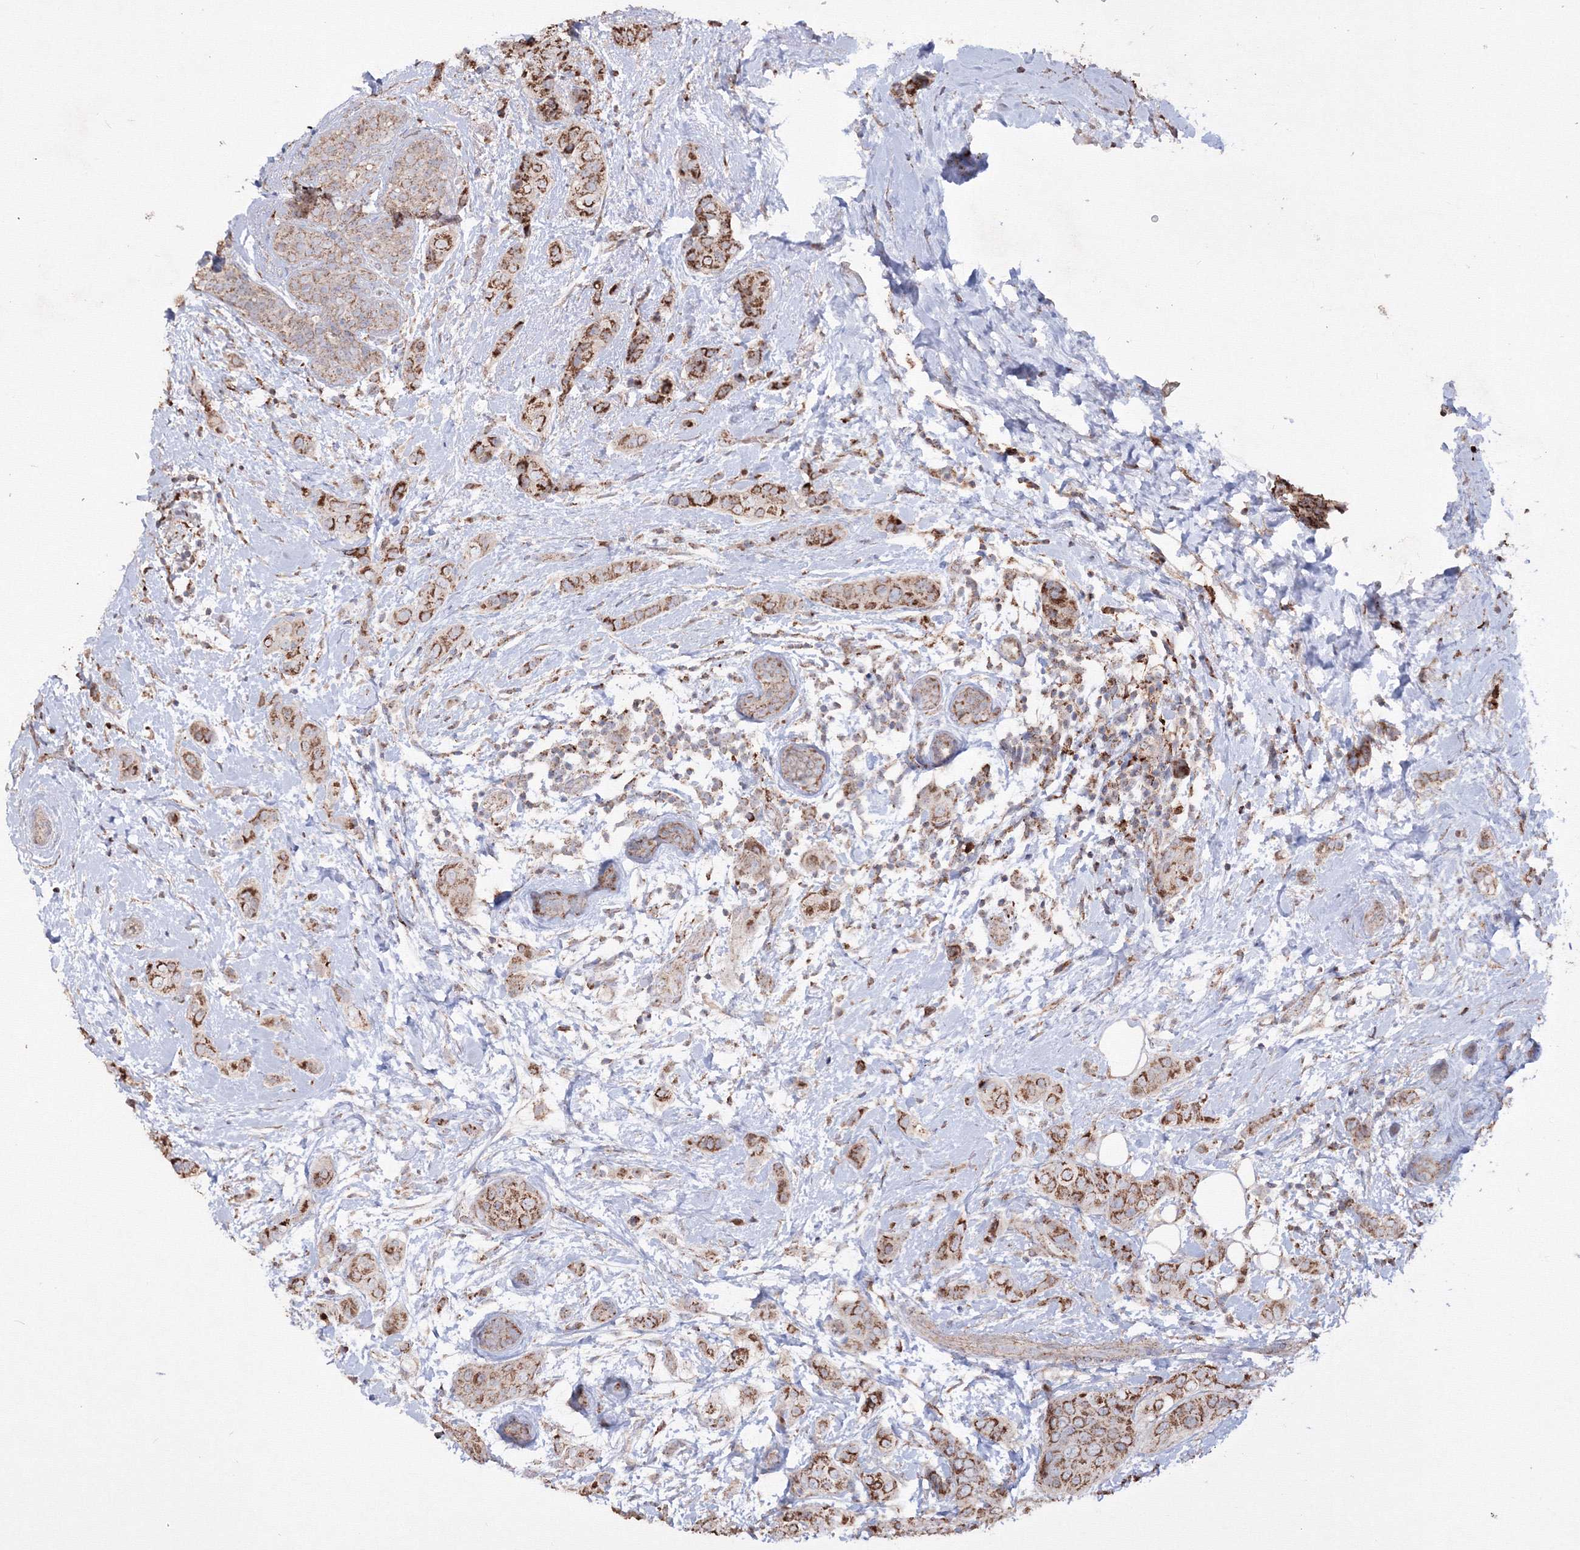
{"staining": {"intensity": "moderate", "quantity": ">75%", "location": "cytoplasmic/membranous"}, "tissue": "breast cancer", "cell_type": "Tumor cells", "image_type": "cancer", "snomed": [{"axis": "morphology", "description": "Lobular carcinoma"}, {"axis": "topography", "description": "Breast"}], "caption": "An image of human breast lobular carcinoma stained for a protein demonstrates moderate cytoplasmic/membranous brown staining in tumor cells.", "gene": "GRSF1", "patient": {"sex": "female", "age": 51}}